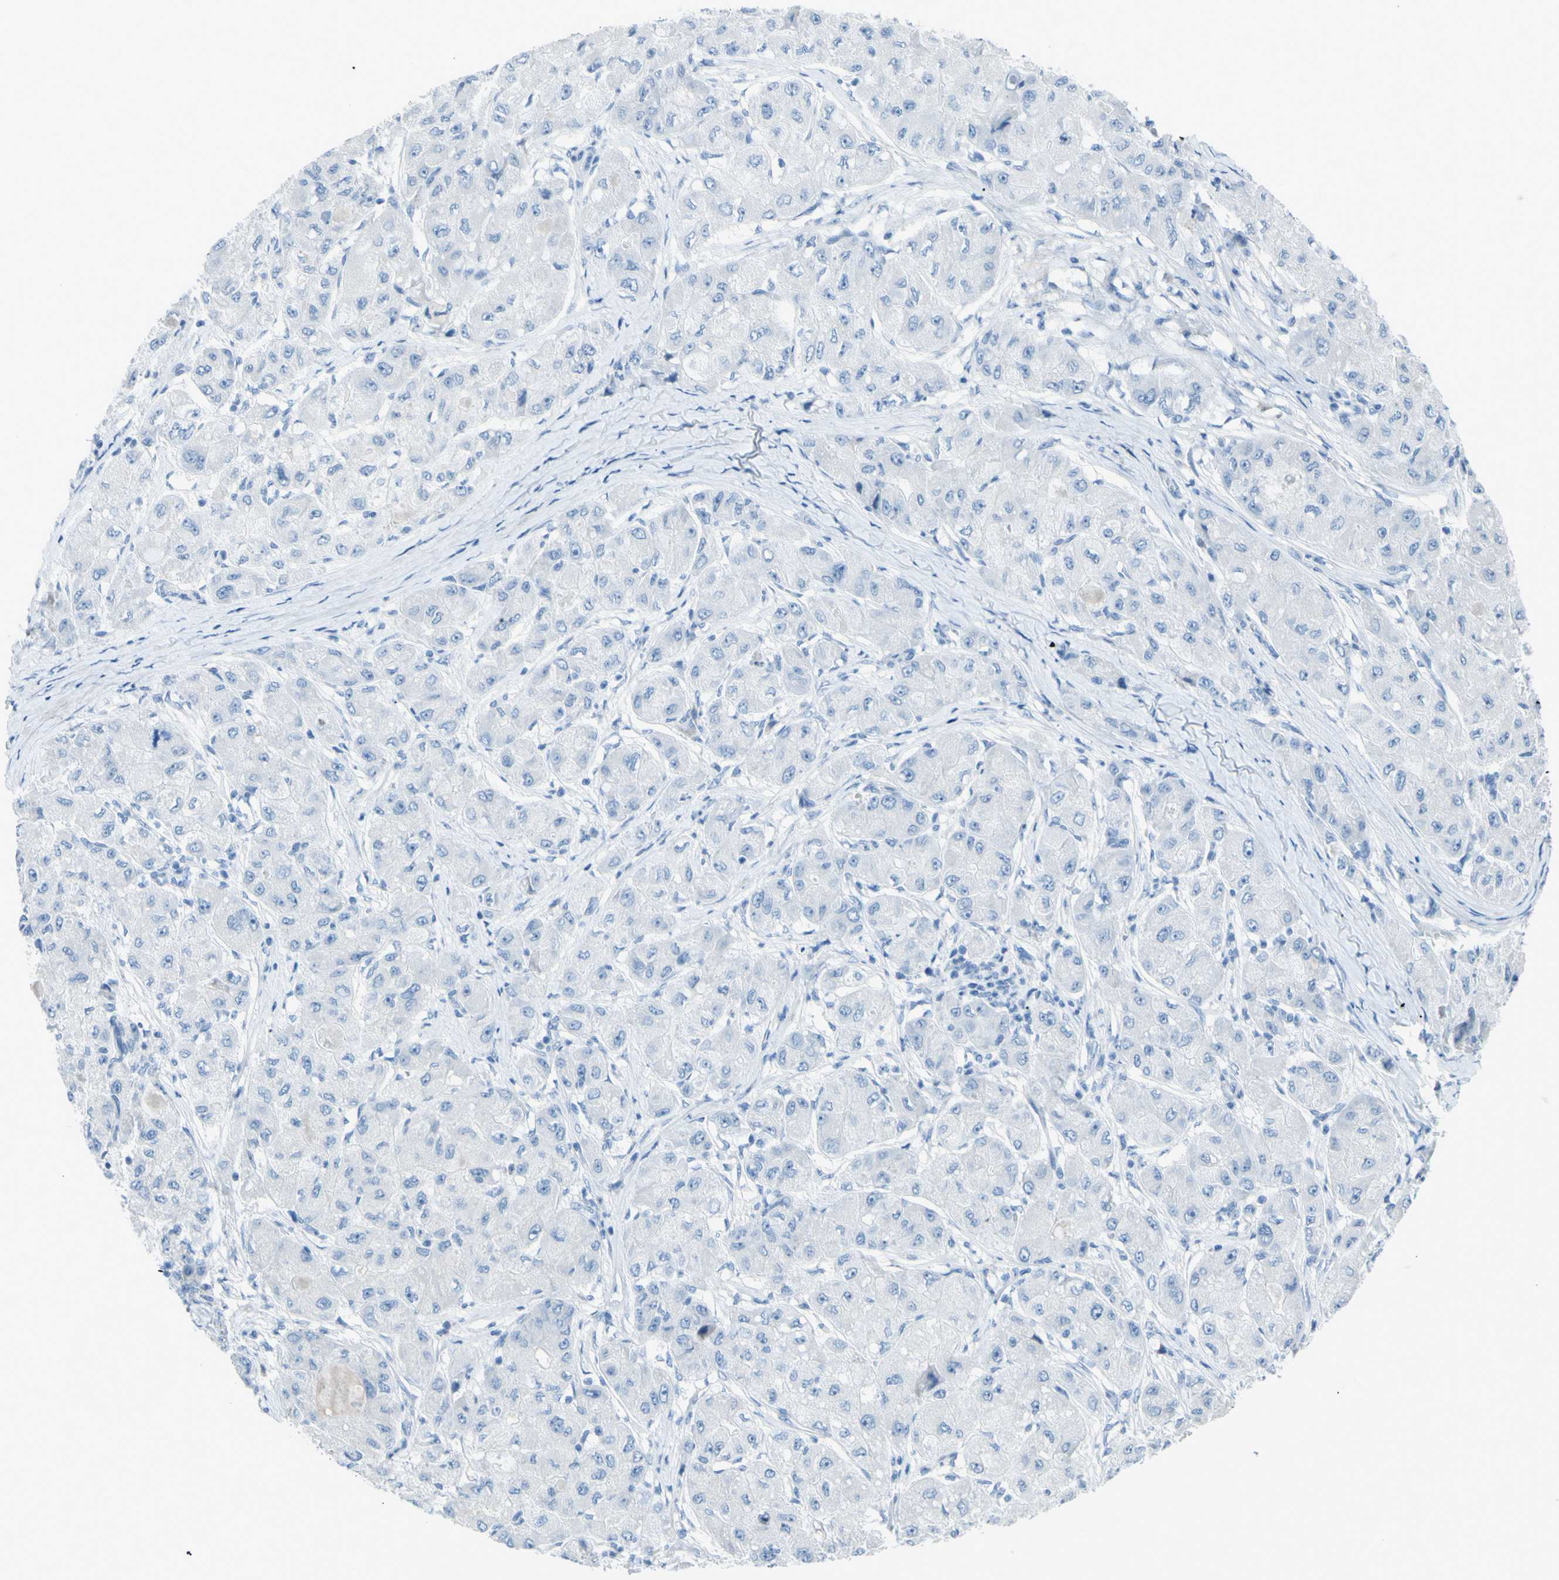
{"staining": {"intensity": "negative", "quantity": "none", "location": "none"}, "tissue": "liver cancer", "cell_type": "Tumor cells", "image_type": "cancer", "snomed": [{"axis": "morphology", "description": "Carcinoma, Hepatocellular, NOS"}, {"axis": "topography", "description": "Liver"}], "caption": "DAB immunohistochemical staining of liver cancer demonstrates no significant staining in tumor cells.", "gene": "TFPI2", "patient": {"sex": "male", "age": 80}}